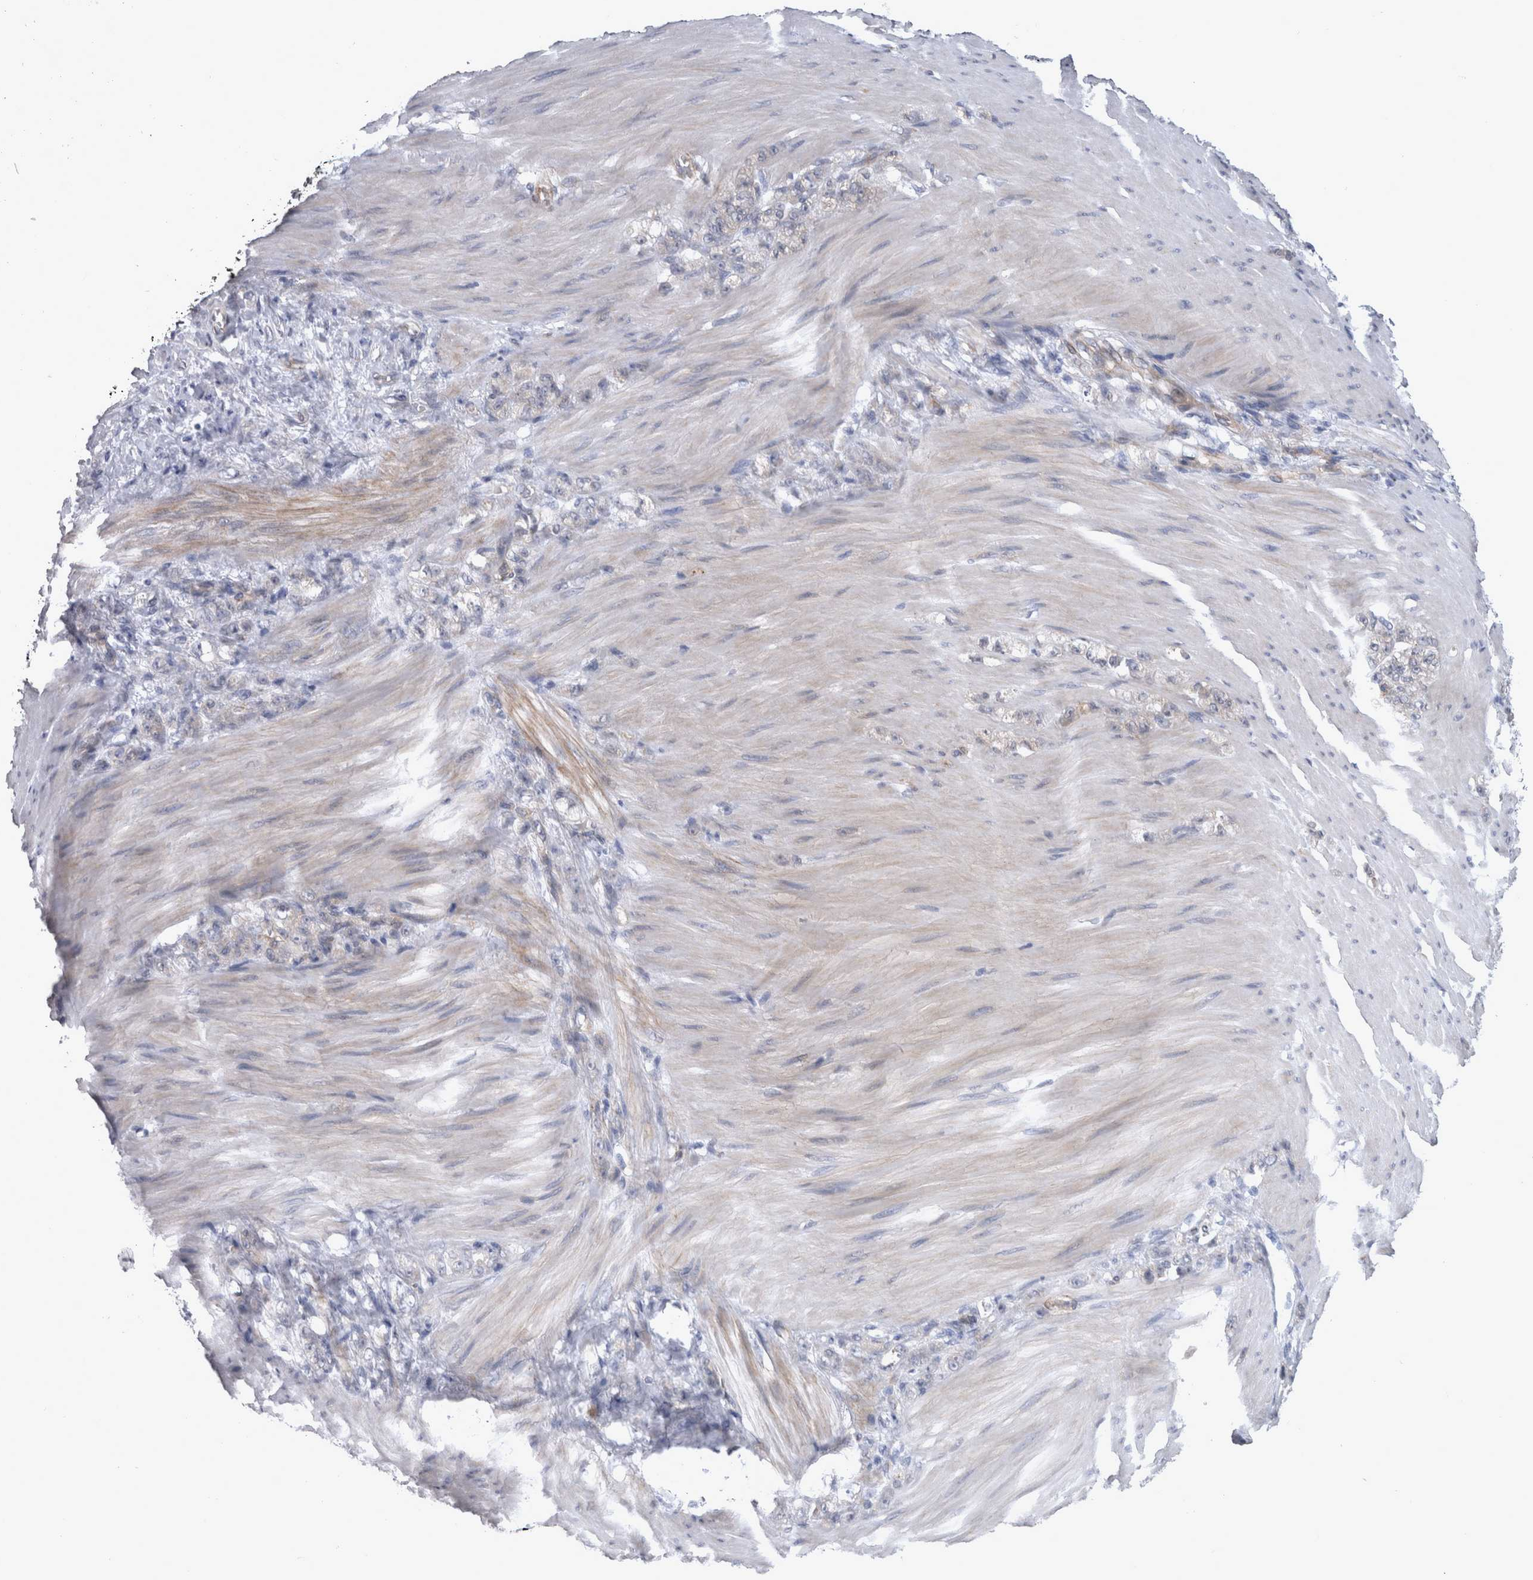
{"staining": {"intensity": "negative", "quantity": "none", "location": "none"}, "tissue": "stomach cancer", "cell_type": "Tumor cells", "image_type": "cancer", "snomed": [{"axis": "morphology", "description": "Normal tissue, NOS"}, {"axis": "morphology", "description": "Adenocarcinoma, NOS"}, {"axis": "topography", "description": "Stomach"}], "caption": "Immunohistochemistry (IHC) micrograph of neoplastic tissue: human stomach adenocarcinoma stained with DAB displays no significant protein positivity in tumor cells. The staining is performed using DAB brown chromogen with nuclei counter-stained in using hematoxylin.", "gene": "DDX6", "patient": {"sex": "male", "age": 82}}